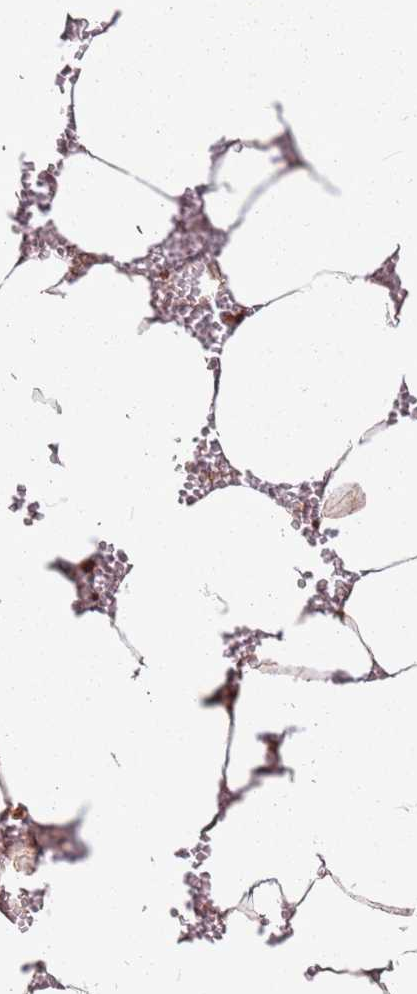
{"staining": {"intensity": "strong", "quantity": "25%-75%", "location": "cytoplasmic/membranous,nuclear"}, "tissue": "bone marrow", "cell_type": "Hematopoietic cells", "image_type": "normal", "snomed": [{"axis": "morphology", "description": "Normal tissue, NOS"}, {"axis": "topography", "description": "Bone marrow"}], "caption": "IHC of normal human bone marrow displays high levels of strong cytoplasmic/membranous,nuclear expression in about 25%-75% of hematopoietic cells. (Stains: DAB (3,3'-diaminobenzidine) in brown, nuclei in blue, Microscopy: brightfield microscopy at high magnification).", "gene": "TBC1D13", "patient": {"sex": "male", "age": 70}}